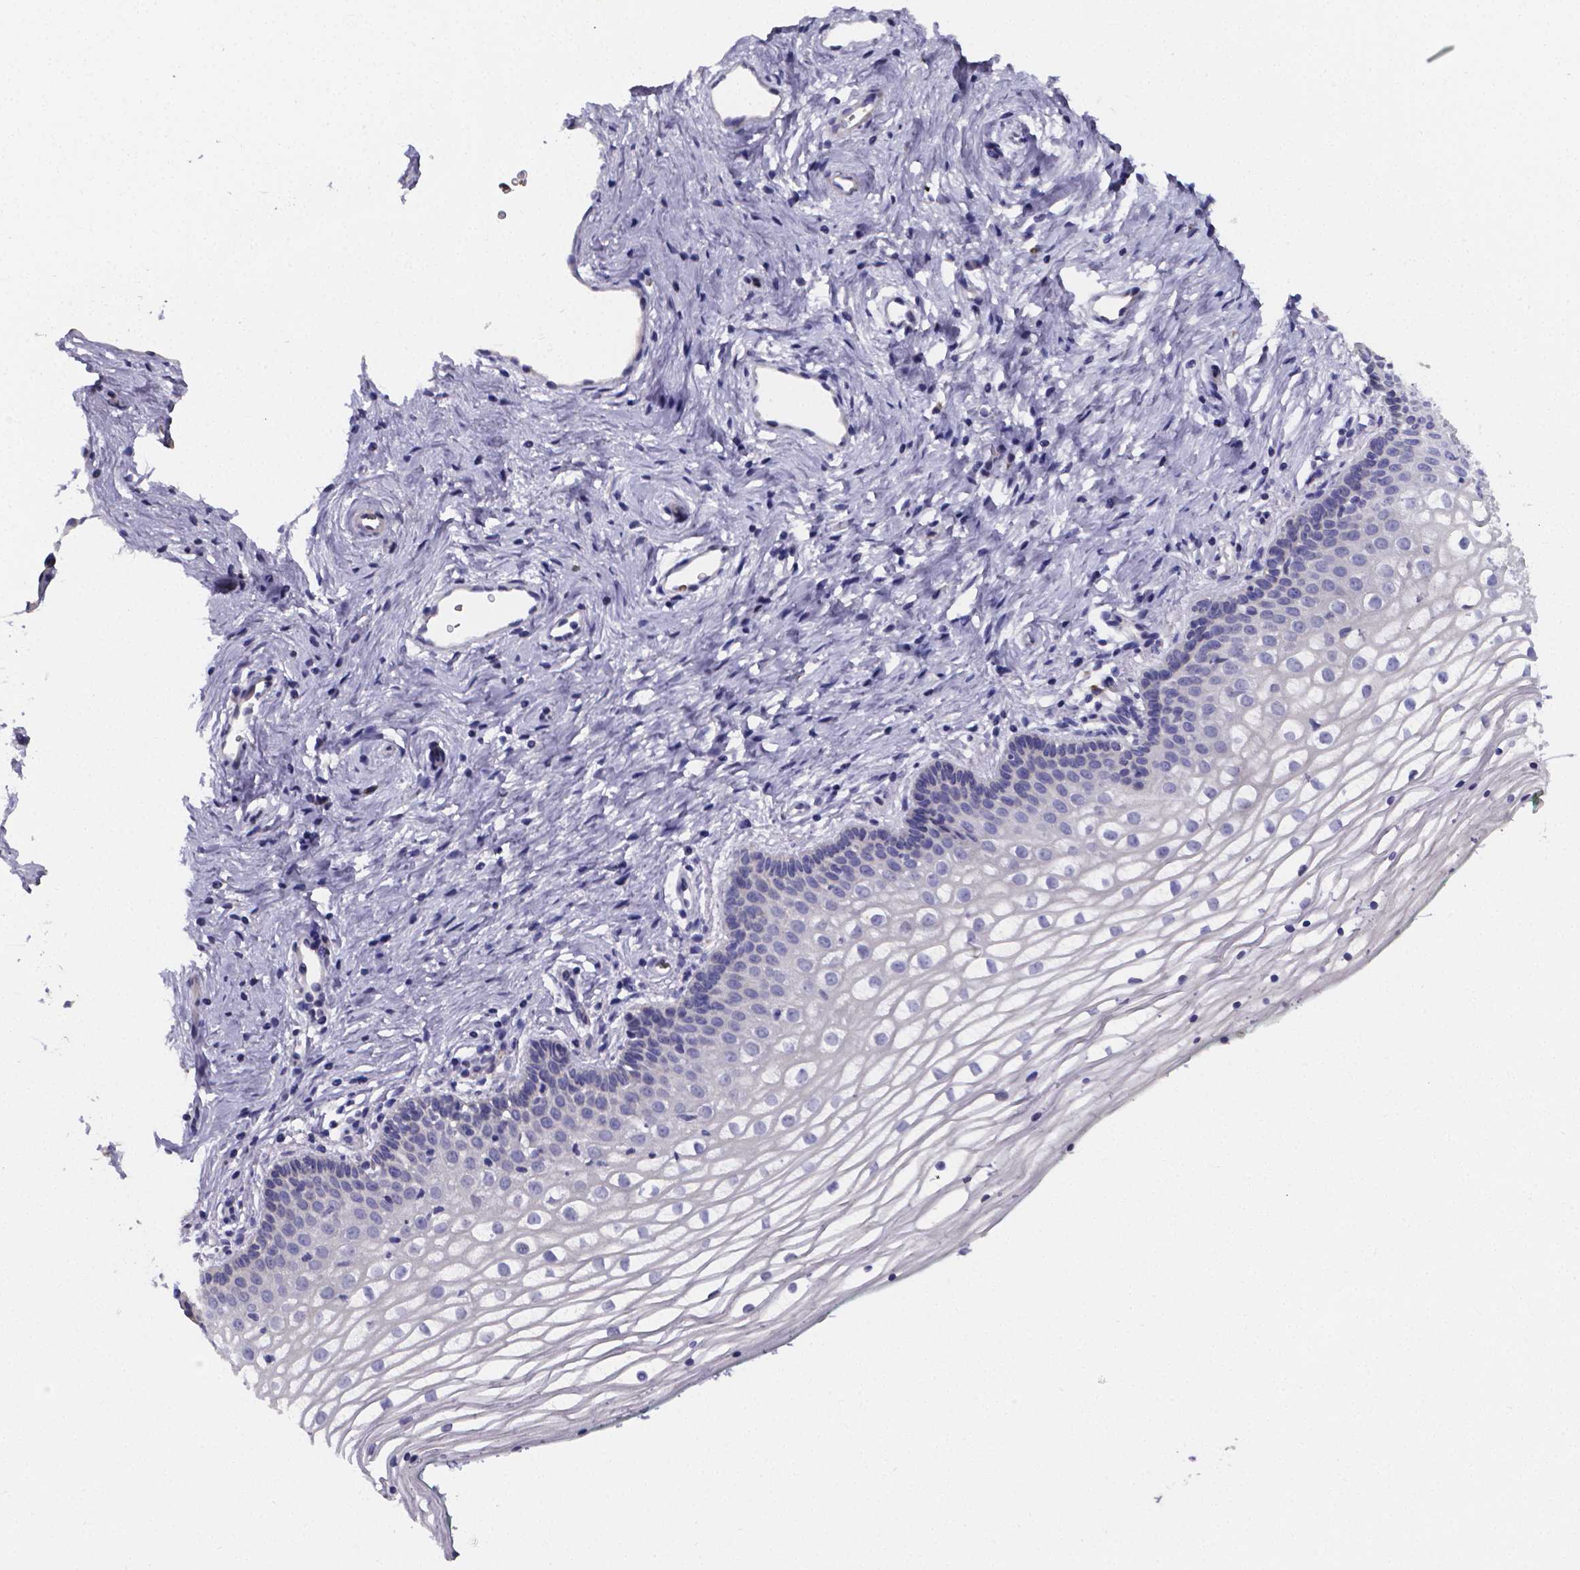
{"staining": {"intensity": "negative", "quantity": "none", "location": "none"}, "tissue": "vagina", "cell_type": "Squamous epithelial cells", "image_type": "normal", "snomed": [{"axis": "morphology", "description": "Normal tissue, NOS"}, {"axis": "topography", "description": "Vagina"}], "caption": "IHC of unremarkable human vagina exhibits no staining in squamous epithelial cells. (DAB (3,3'-diaminobenzidine) immunohistochemistry (IHC), high magnification).", "gene": "GABRA3", "patient": {"sex": "female", "age": 36}}